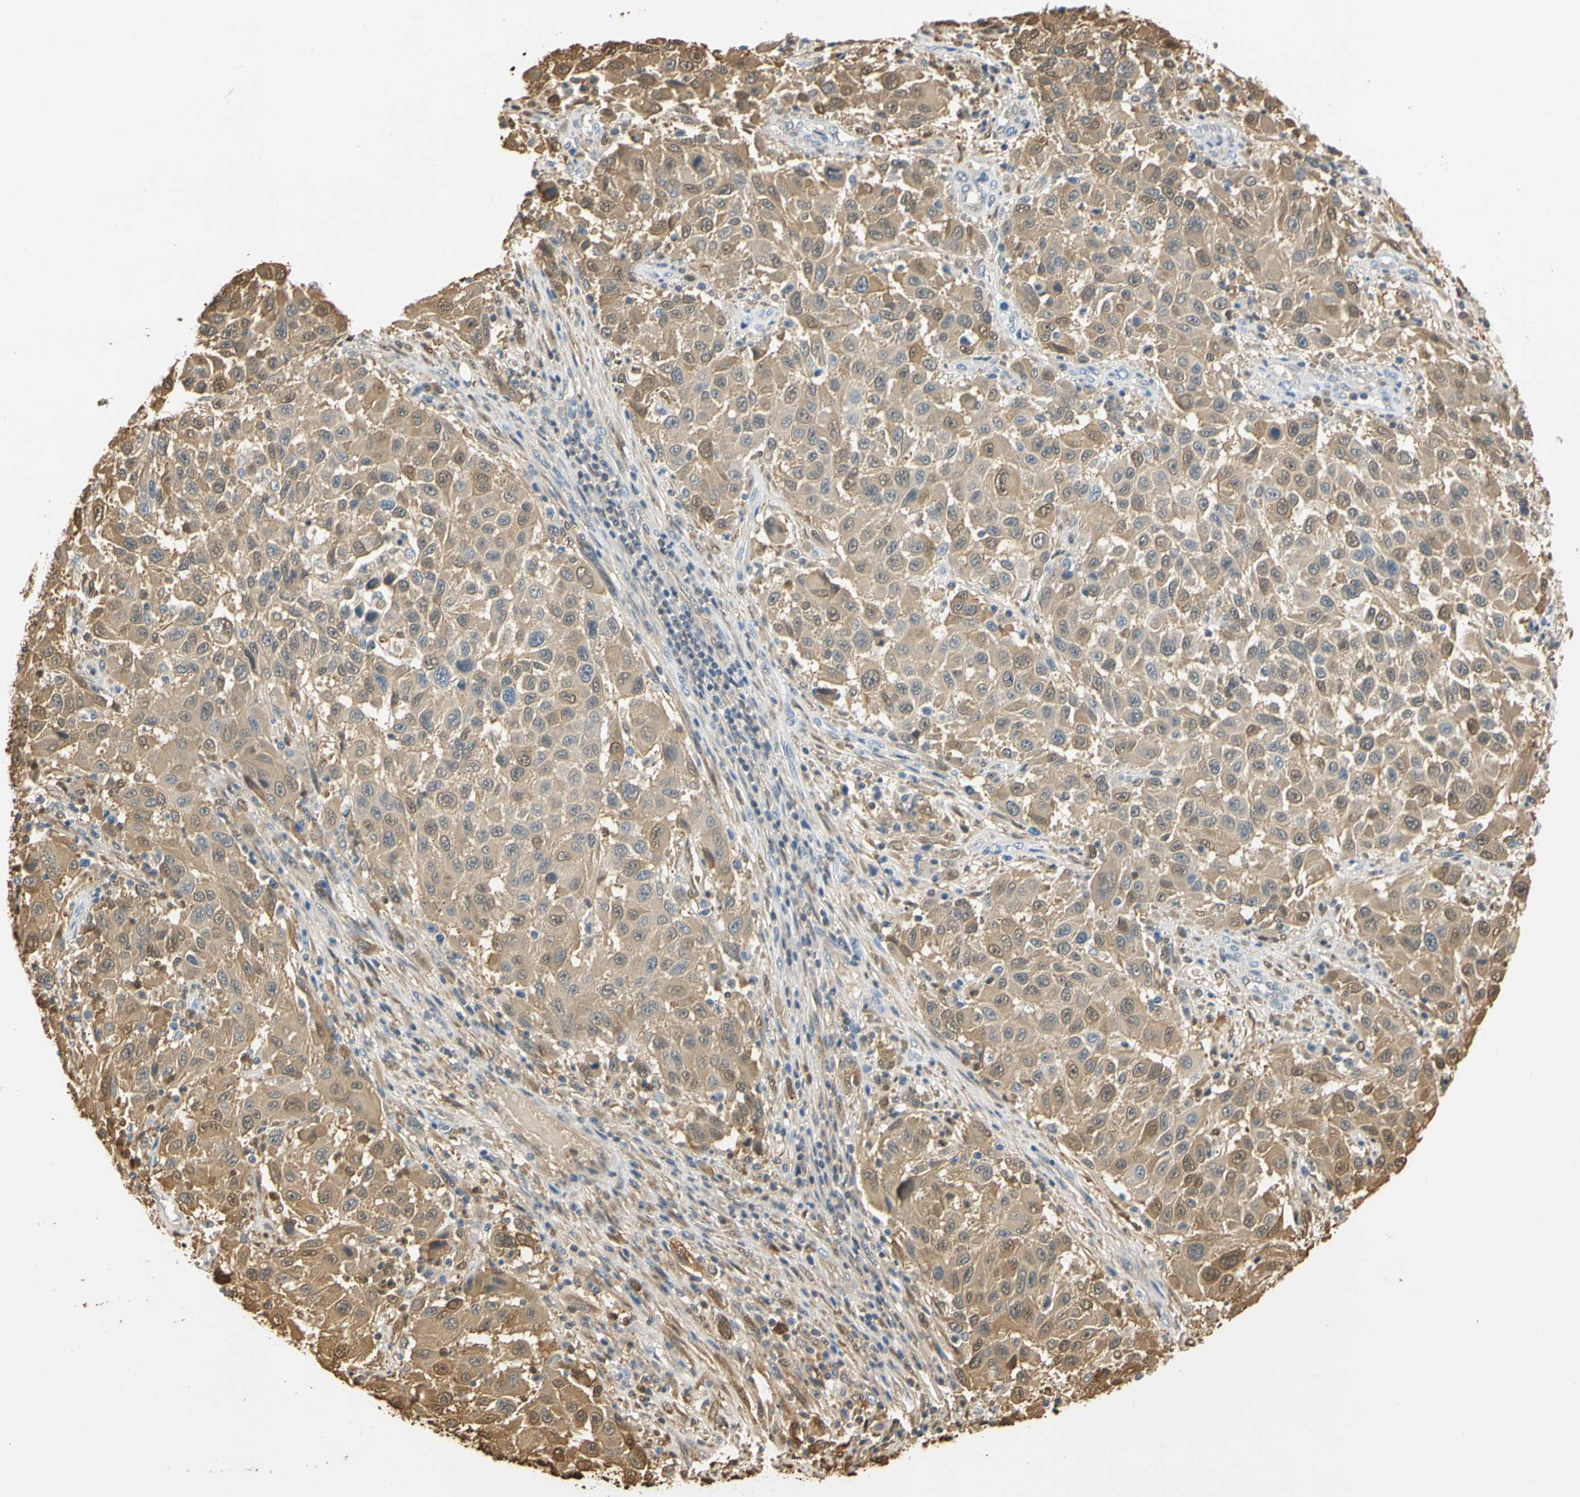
{"staining": {"intensity": "weak", "quantity": ">75%", "location": "cytoplasmic/membranous"}, "tissue": "melanoma", "cell_type": "Tumor cells", "image_type": "cancer", "snomed": [{"axis": "morphology", "description": "Malignant melanoma, Metastatic site"}, {"axis": "topography", "description": "Lymph node"}], "caption": "Immunohistochemical staining of human melanoma reveals low levels of weak cytoplasmic/membranous protein staining in approximately >75% of tumor cells. Immunohistochemistry stains the protein in brown and the nuclei are stained blue.", "gene": "S100A6", "patient": {"sex": "male", "age": 61}}